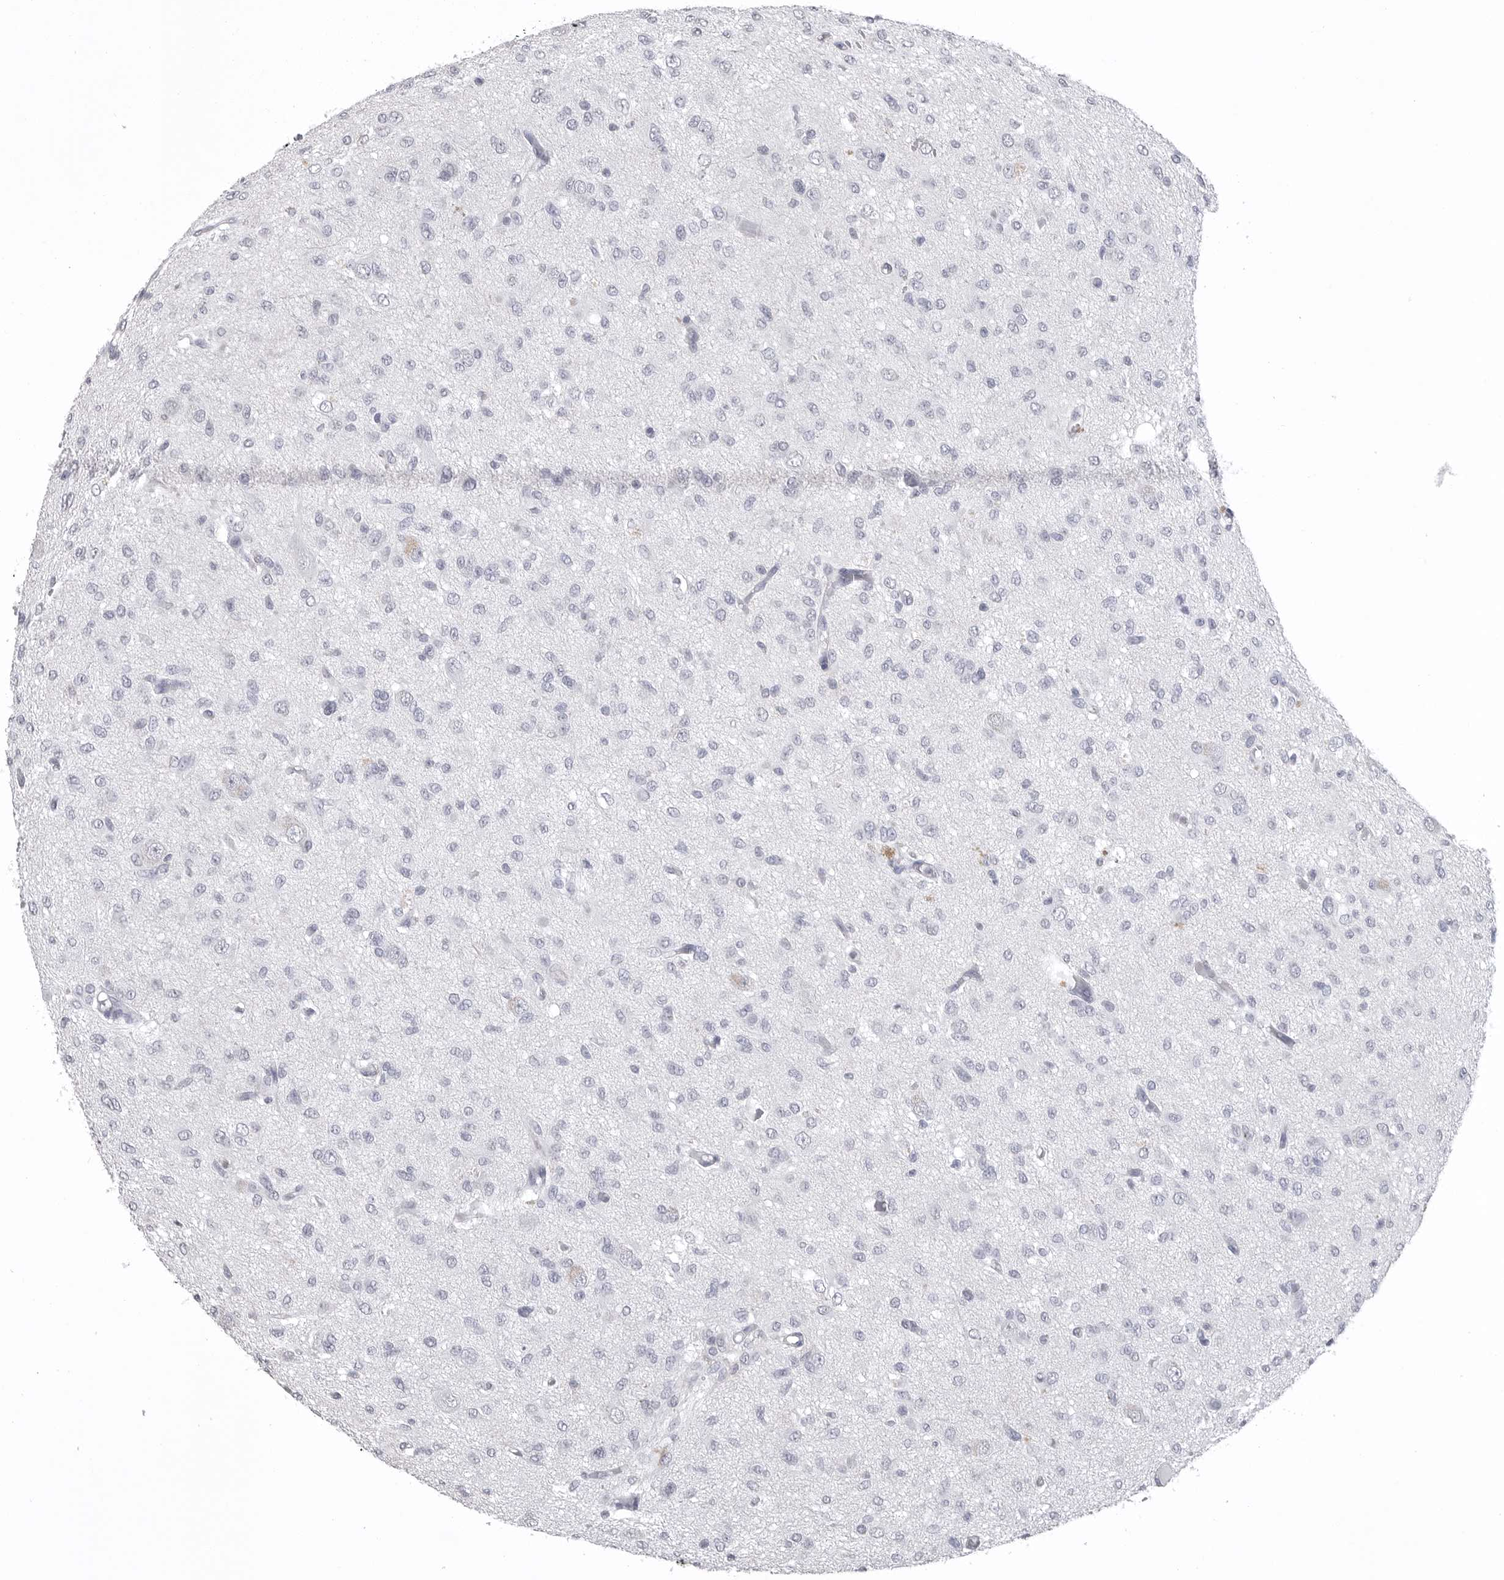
{"staining": {"intensity": "negative", "quantity": "none", "location": "none"}, "tissue": "glioma", "cell_type": "Tumor cells", "image_type": "cancer", "snomed": [{"axis": "morphology", "description": "Glioma, malignant, High grade"}, {"axis": "topography", "description": "Brain"}], "caption": "Histopathology image shows no protein staining in tumor cells of glioma tissue.", "gene": "ITGAL", "patient": {"sex": "female", "age": 59}}